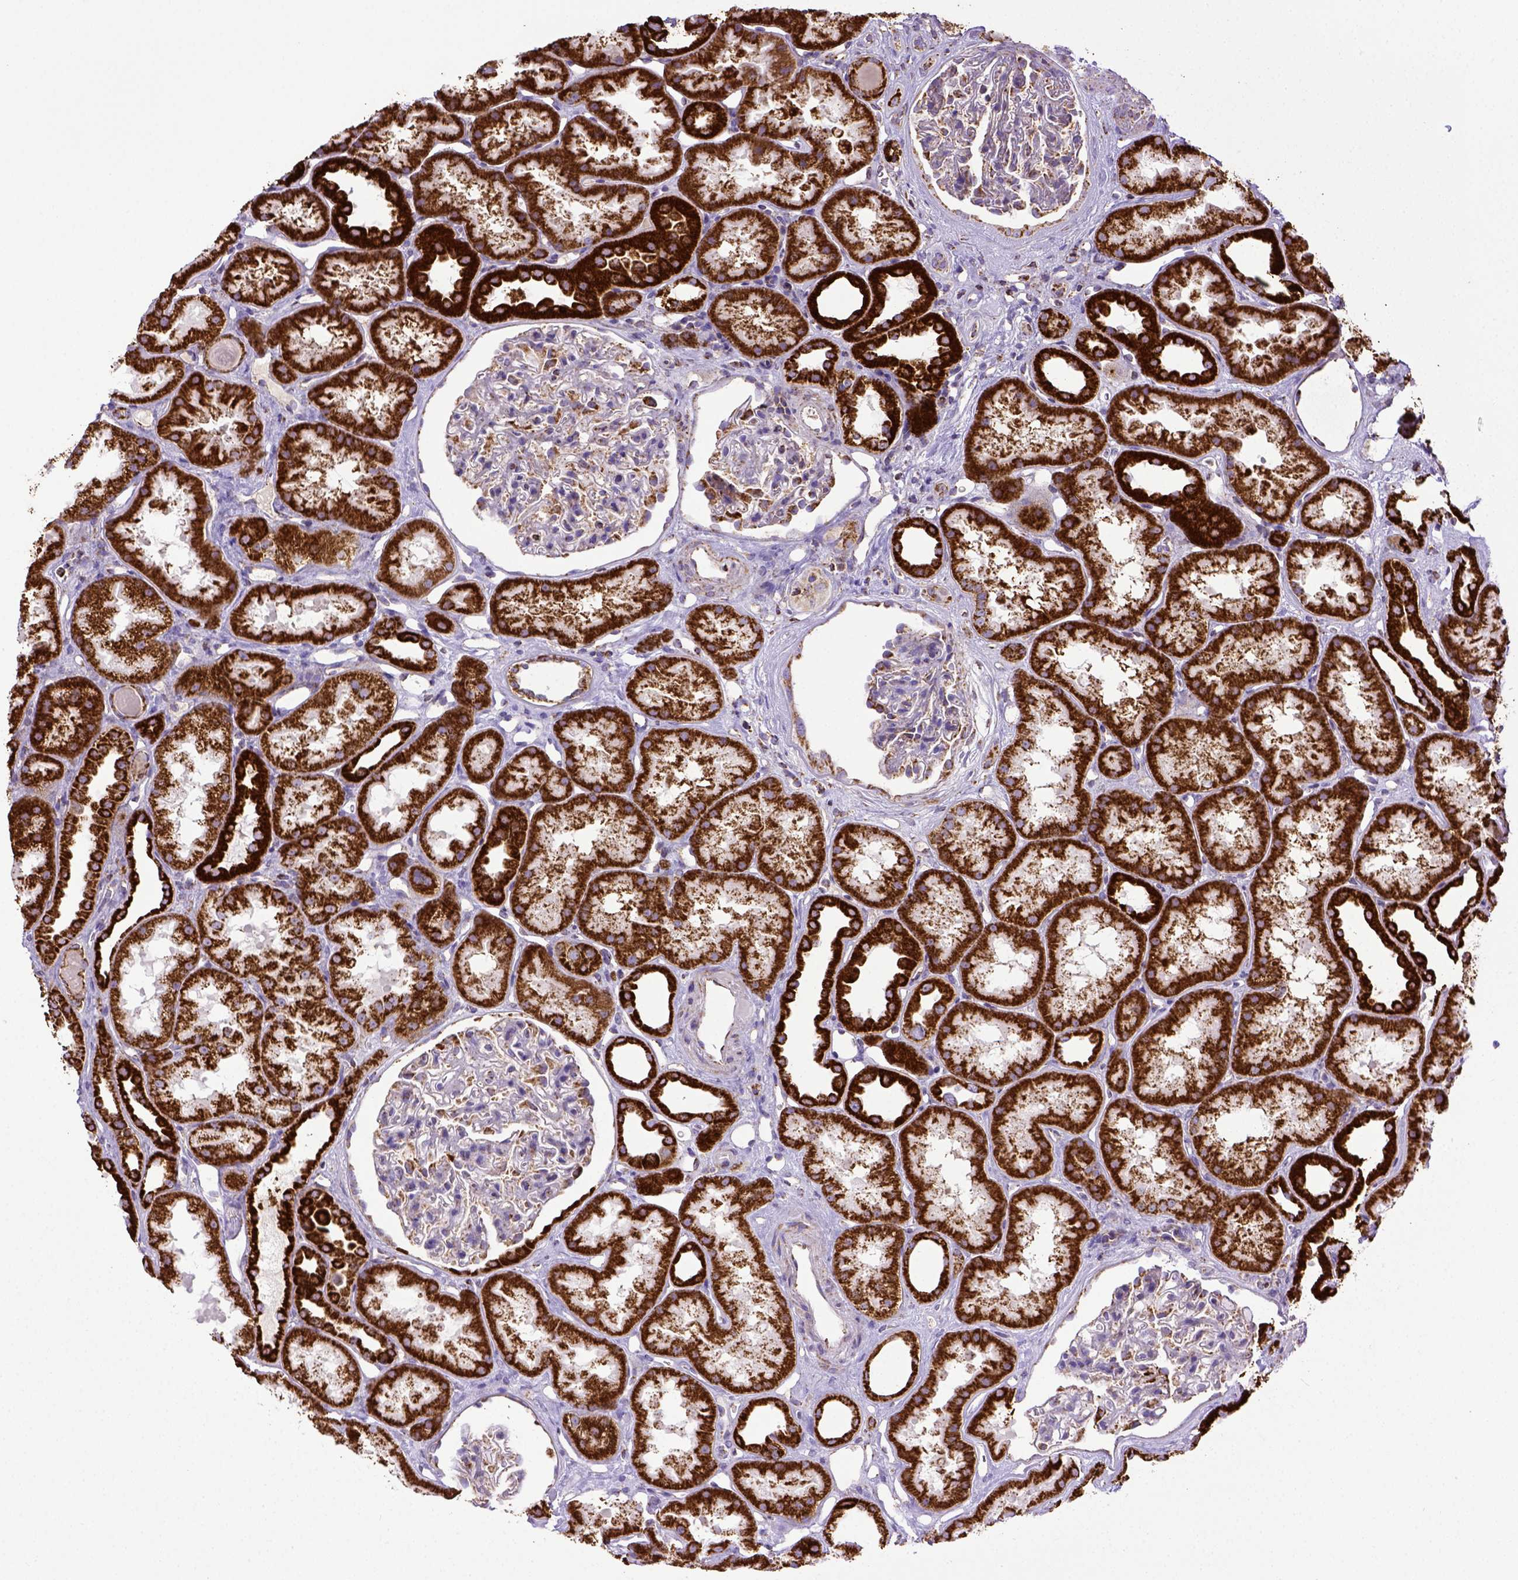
{"staining": {"intensity": "strong", "quantity": "<25%", "location": "cytoplasmic/membranous"}, "tissue": "kidney", "cell_type": "Cells in glomeruli", "image_type": "normal", "snomed": [{"axis": "morphology", "description": "Normal tissue, NOS"}, {"axis": "topography", "description": "Kidney"}], "caption": "Protein staining by immunohistochemistry (IHC) demonstrates strong cytoplasmic/membranous expression in approximately <25% of cells in glomeruli in normal kidney.", "gene": "MT", "patient": {"sex": "male", "age": 61}}